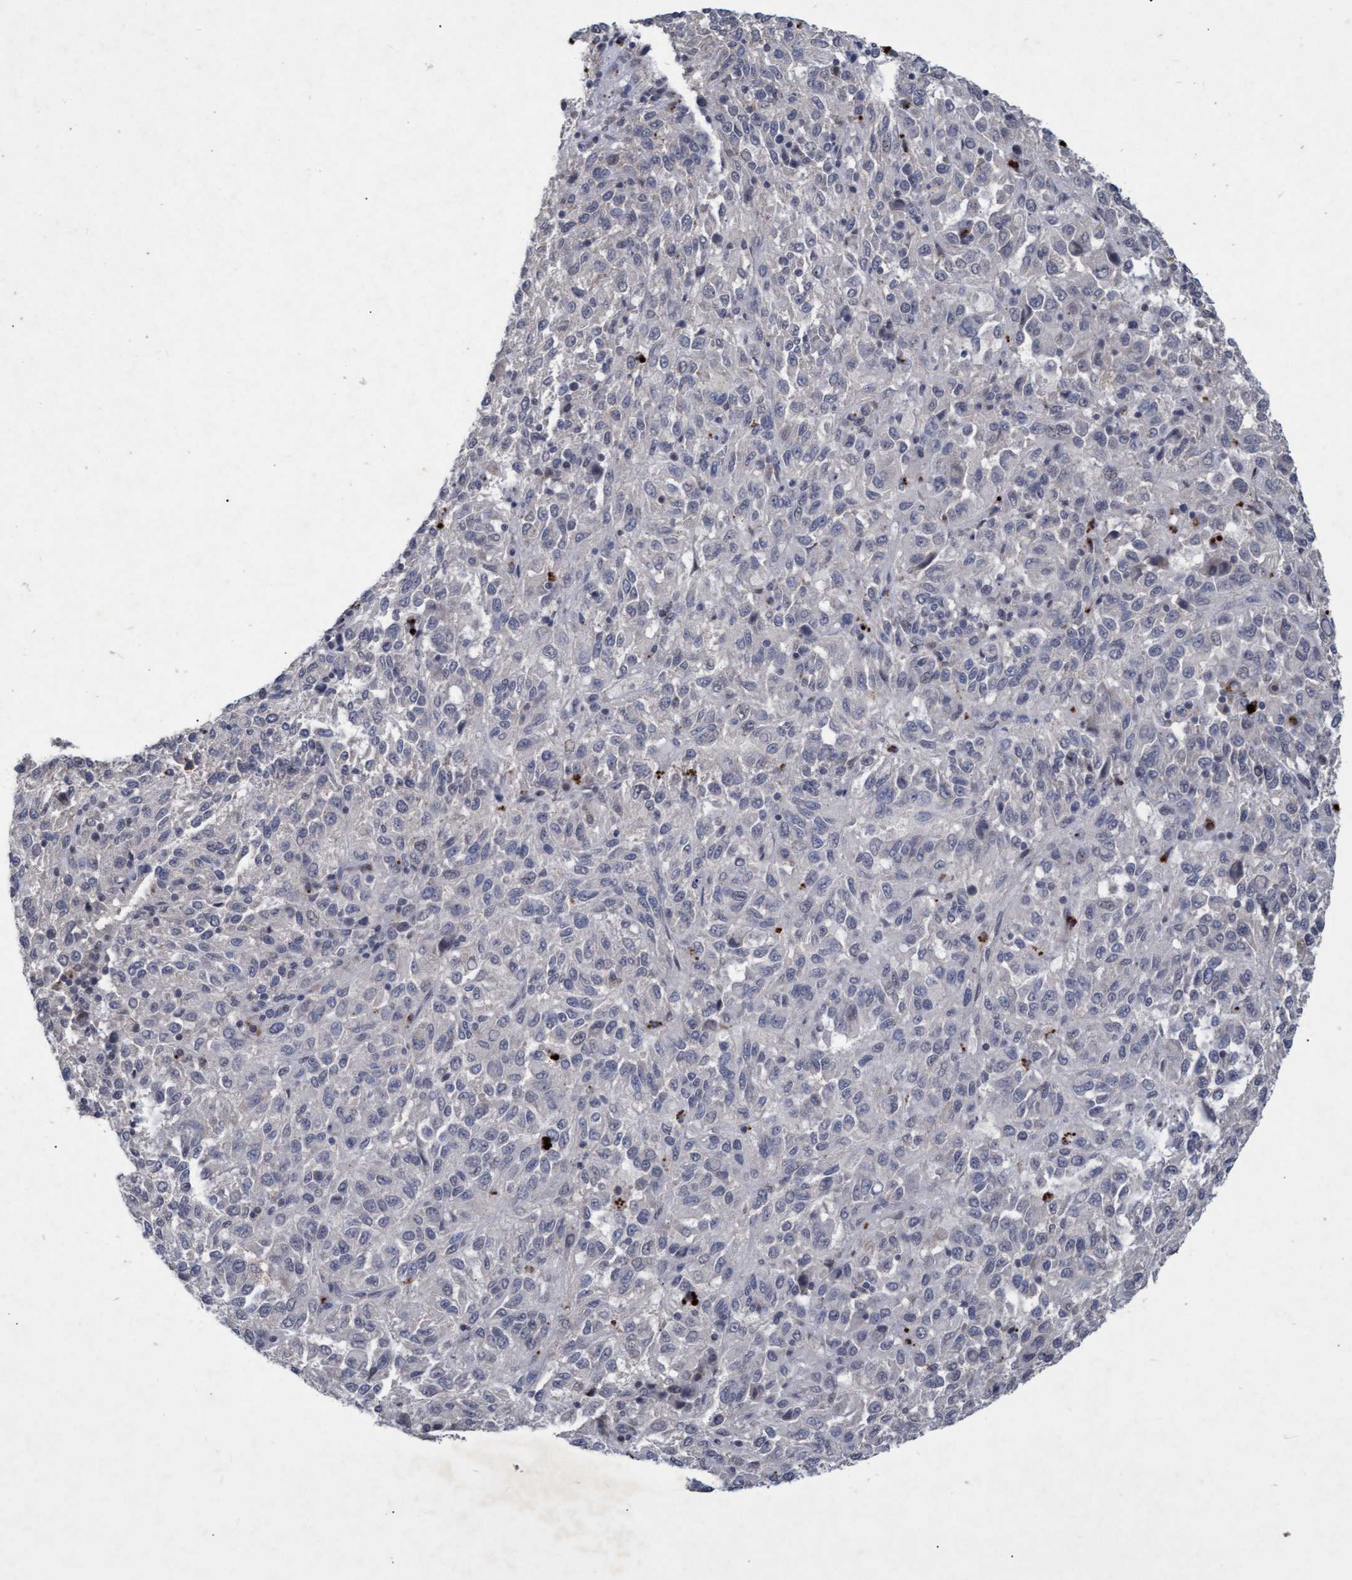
{"staining": {"intensity": "negative", "quantity": "none", "location": "none"}, "tissue": "melanoma", "cell_type": "Tumor cells", "image_type": "cancer", "snomed": [{"axis": "morphology", "description": "Malignant melanoma, Metastatic site"}, {"axis": "topography", "description": "Lung"}], "caption": "High magnification brightfield microscopy of melanoma stained with DAB (brown) and counterstained with hematoxylin (blue): tumor cells show no significant expression.", "gene": "GALC", "patient": {"sex": "male", "age": 64}}